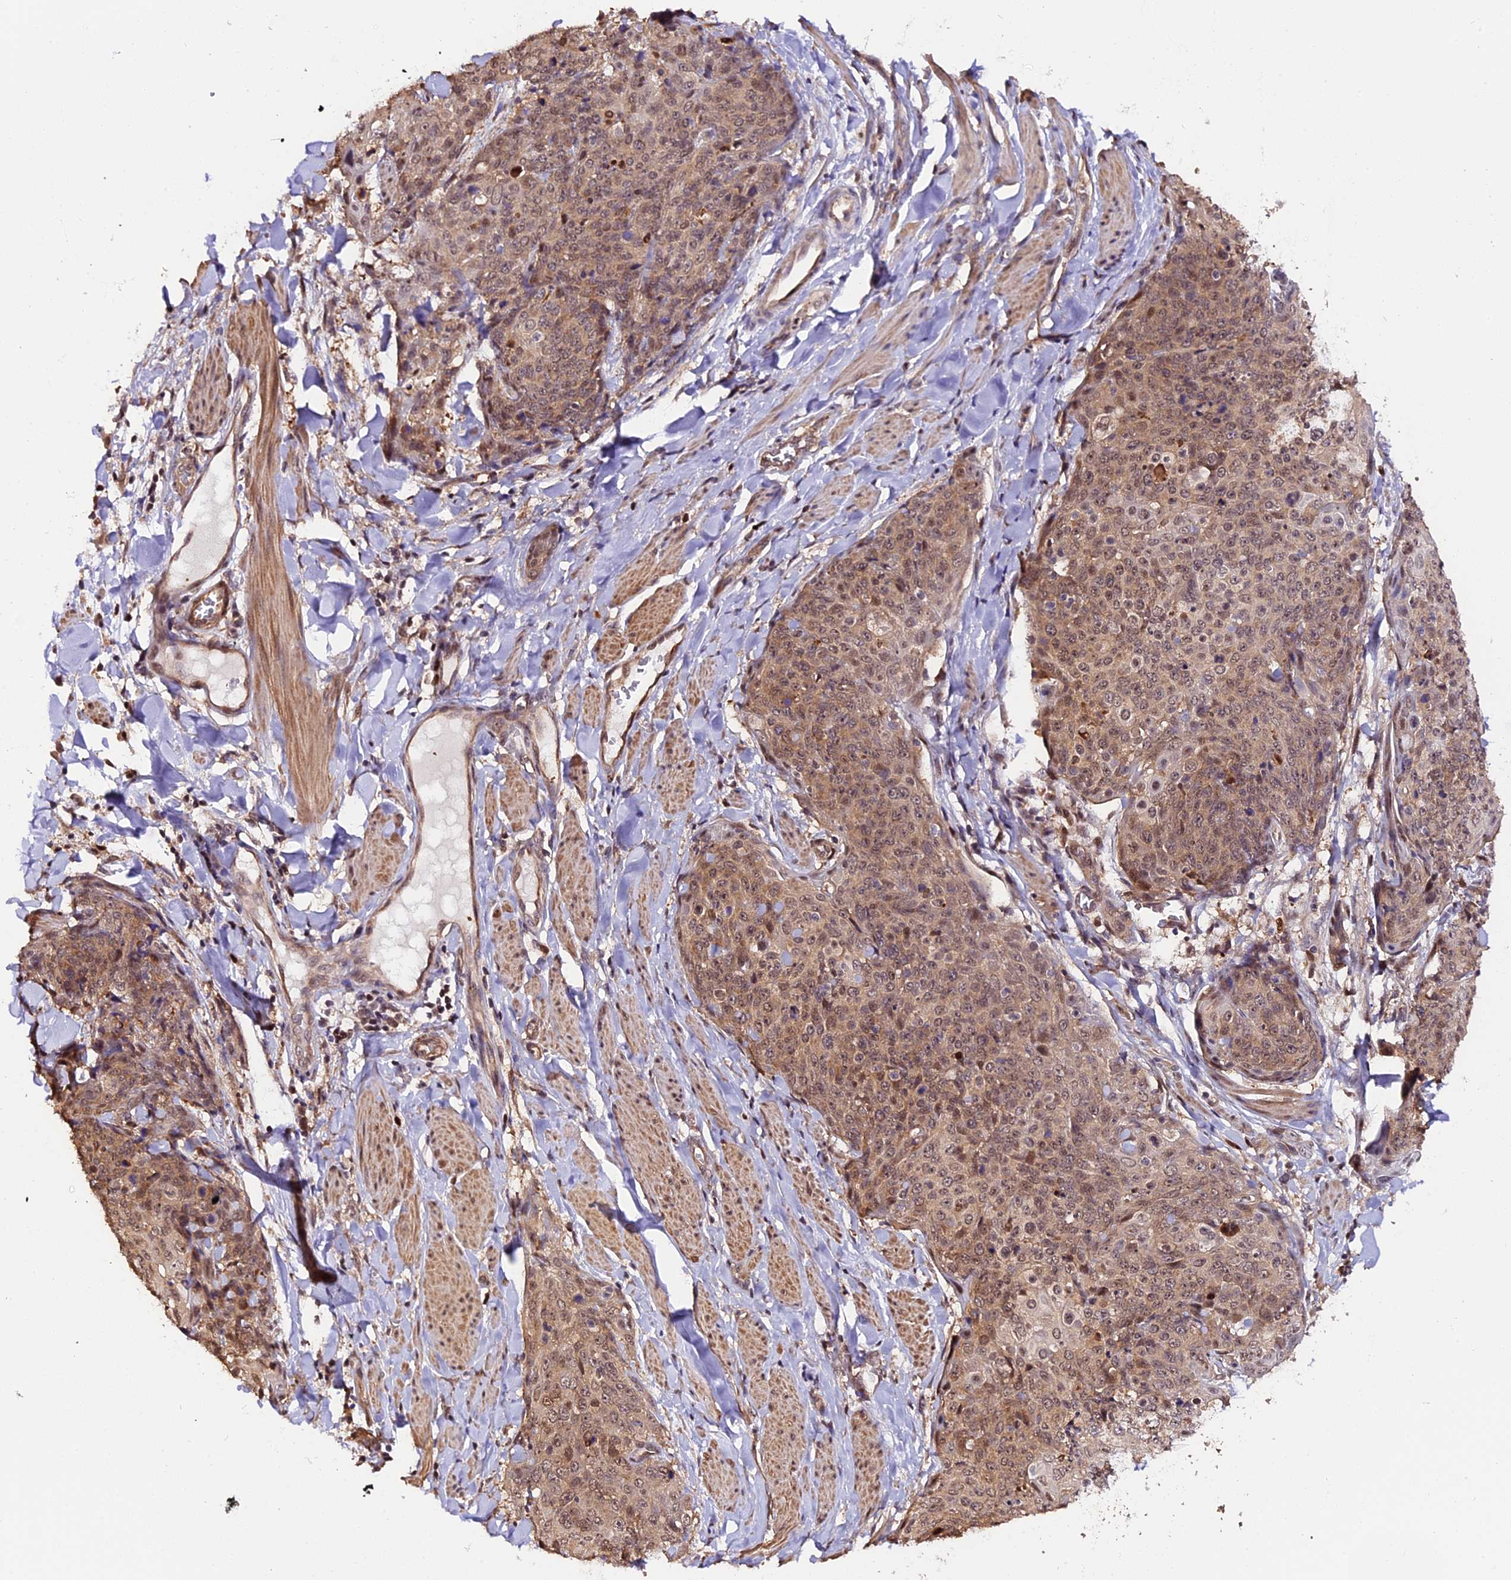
{"staining": {"intensity": "moderate", "quantity": ">75%", "location": "cytoplasmic/membranous,nuclear"}, "tissue": "skin cancer", "cell_type": "Tumor cells", "image_type": "cancer", "snomed": [{"axis": "morphology", "description": "Squamous cell carcinoma, NOS"}, {"axis": "topography", "description": "Skin"}, {"axis": "topography", "description": "Vulva"}], "caption": "Protein analysis of skin cancer (squamous cell carcinoma) tissue demonstrates moderate cytoplasmic/membranous and nuclear staining in approximately >75% of tumor cells.", "gene": "HERPUD1", "patient": {"sex": "female", "age": 85}}